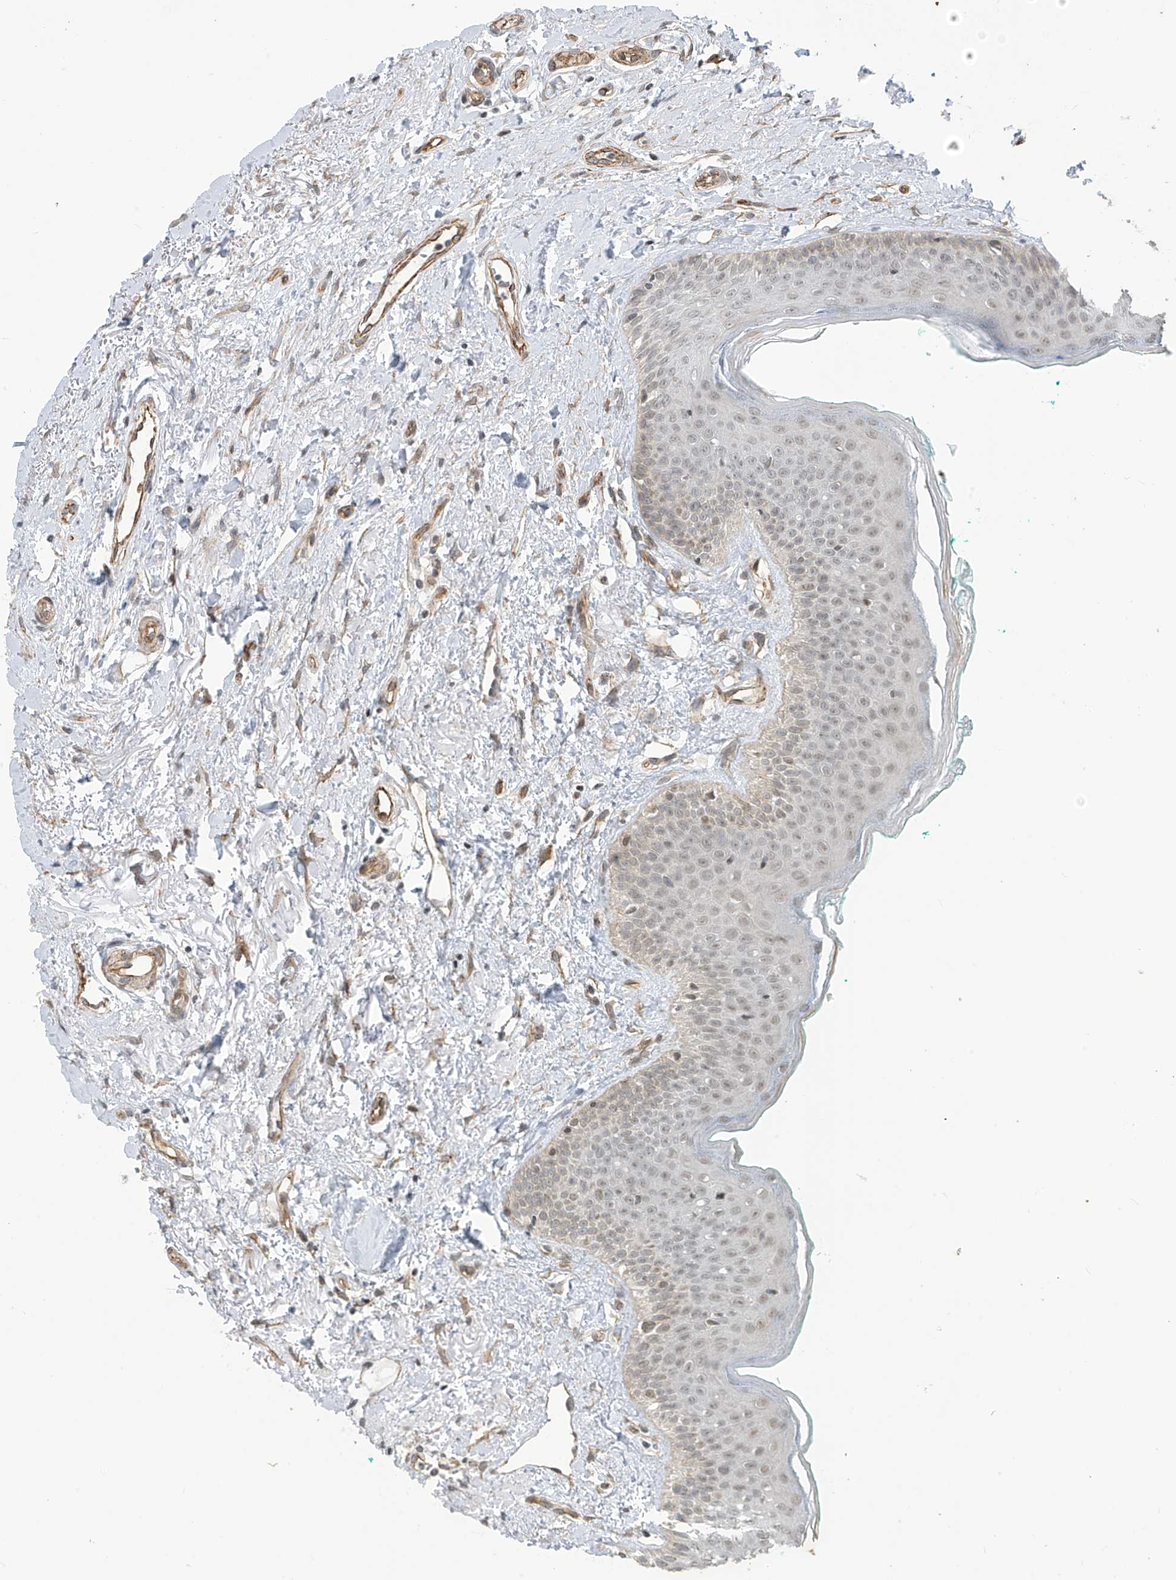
{"staining": {"intensity": "weak", "quantity": "25%-75%", "location": "nuclear"}, "tissue": "oral mucosa", "cell_type": "Squamous epithelial cells", "image_type": "normal", "snomed": [{"axis": "morphology", "description": "Normal tissue, NOS"}, {"axis": "topography", "description": "Oral tissue"}], "caption": "This micrograph displays immunohistochemistry staining of normal human oral mucosa, with low weak nuclear staining in approximately 25%-75% of squamous epithelial cells.", "gene": "METAP1D", "patient": {"sex": "female", "age": 70}}